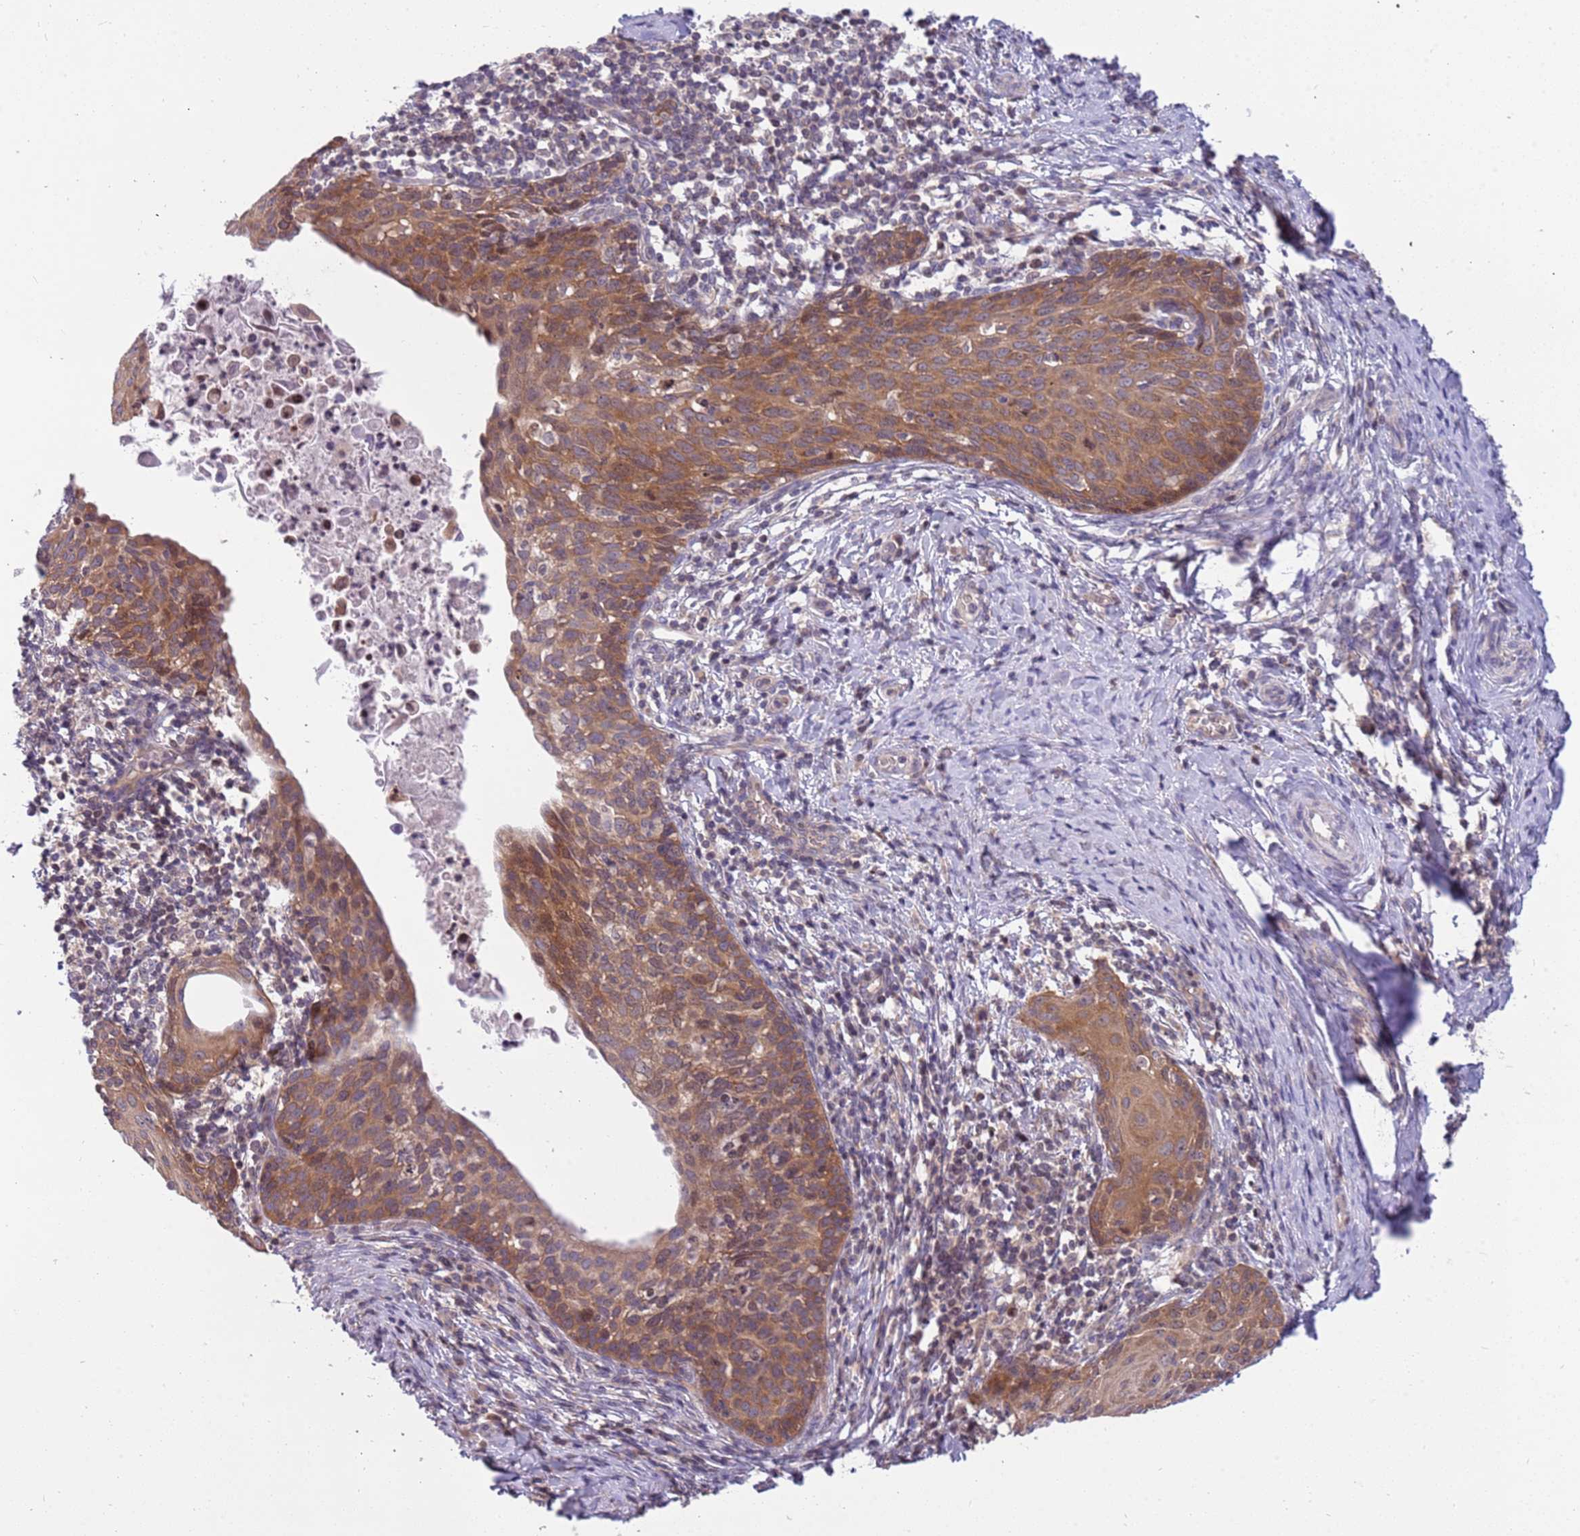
{"staining": {"intensity": "moderate", "quantity": ">75%", "location": "cytoplasmic/membranous"}, "tissue": "cervical cancer", "cell_type": "Tumor cells", "image_type": "cancer", "snomed": [{"axis": "morphology", "description": "Squamous cell carcinoma, NOS"}, {"axis": "topography", "description": "Cervix"}], "caption": "Immunohistochemistry histopathology image of human squamous cell carcinoma (cervical) stained for a protein (brown), which shows medium levels of moderate cytoplasmic/membranous staining in approximately >75% of tumor cells.", "gene": "ARHGEF5", "patient": {"sex": "female", "age": 52}}